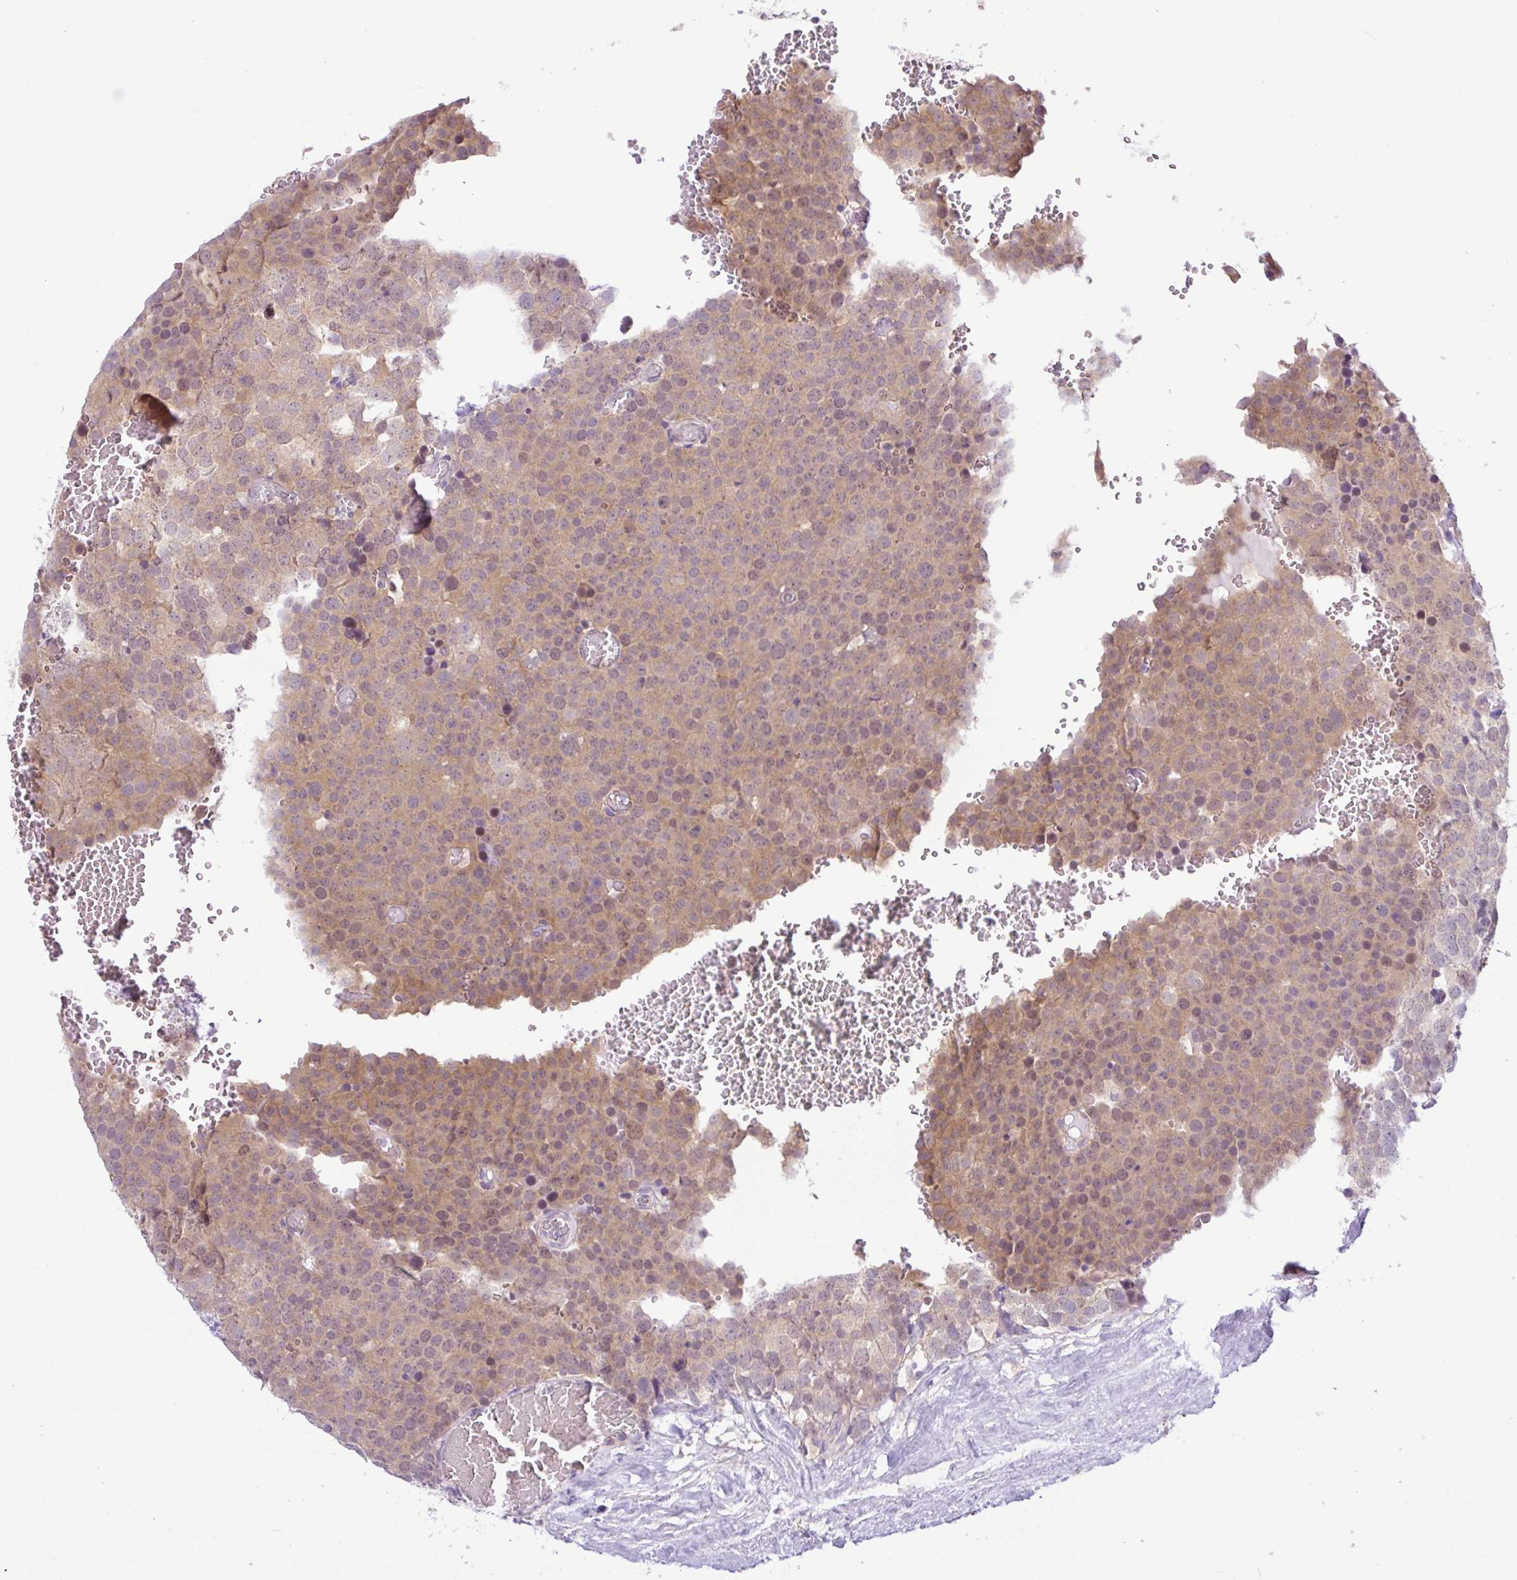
{"staining": {"intensity": "moderate", "quantity": "25%-75%", "location": "nuclear"}, "tissue": "testis cancer", "cell_type": "Tumor cells", "image_type": "cancer", "snomed": [{"axis": "morphology", "description": "Seminoma, NOS"}, {"axis": "topography", "description": "Testis"}], "caption": "This image demonstrates immunohistochemistry staining of testis cancer (seminoma), with medium moderate nuclear expression in approximately 25%-75% of tumor cells.", "gene": "TONSL", "patient": {"sex": "male", "age": 71}}